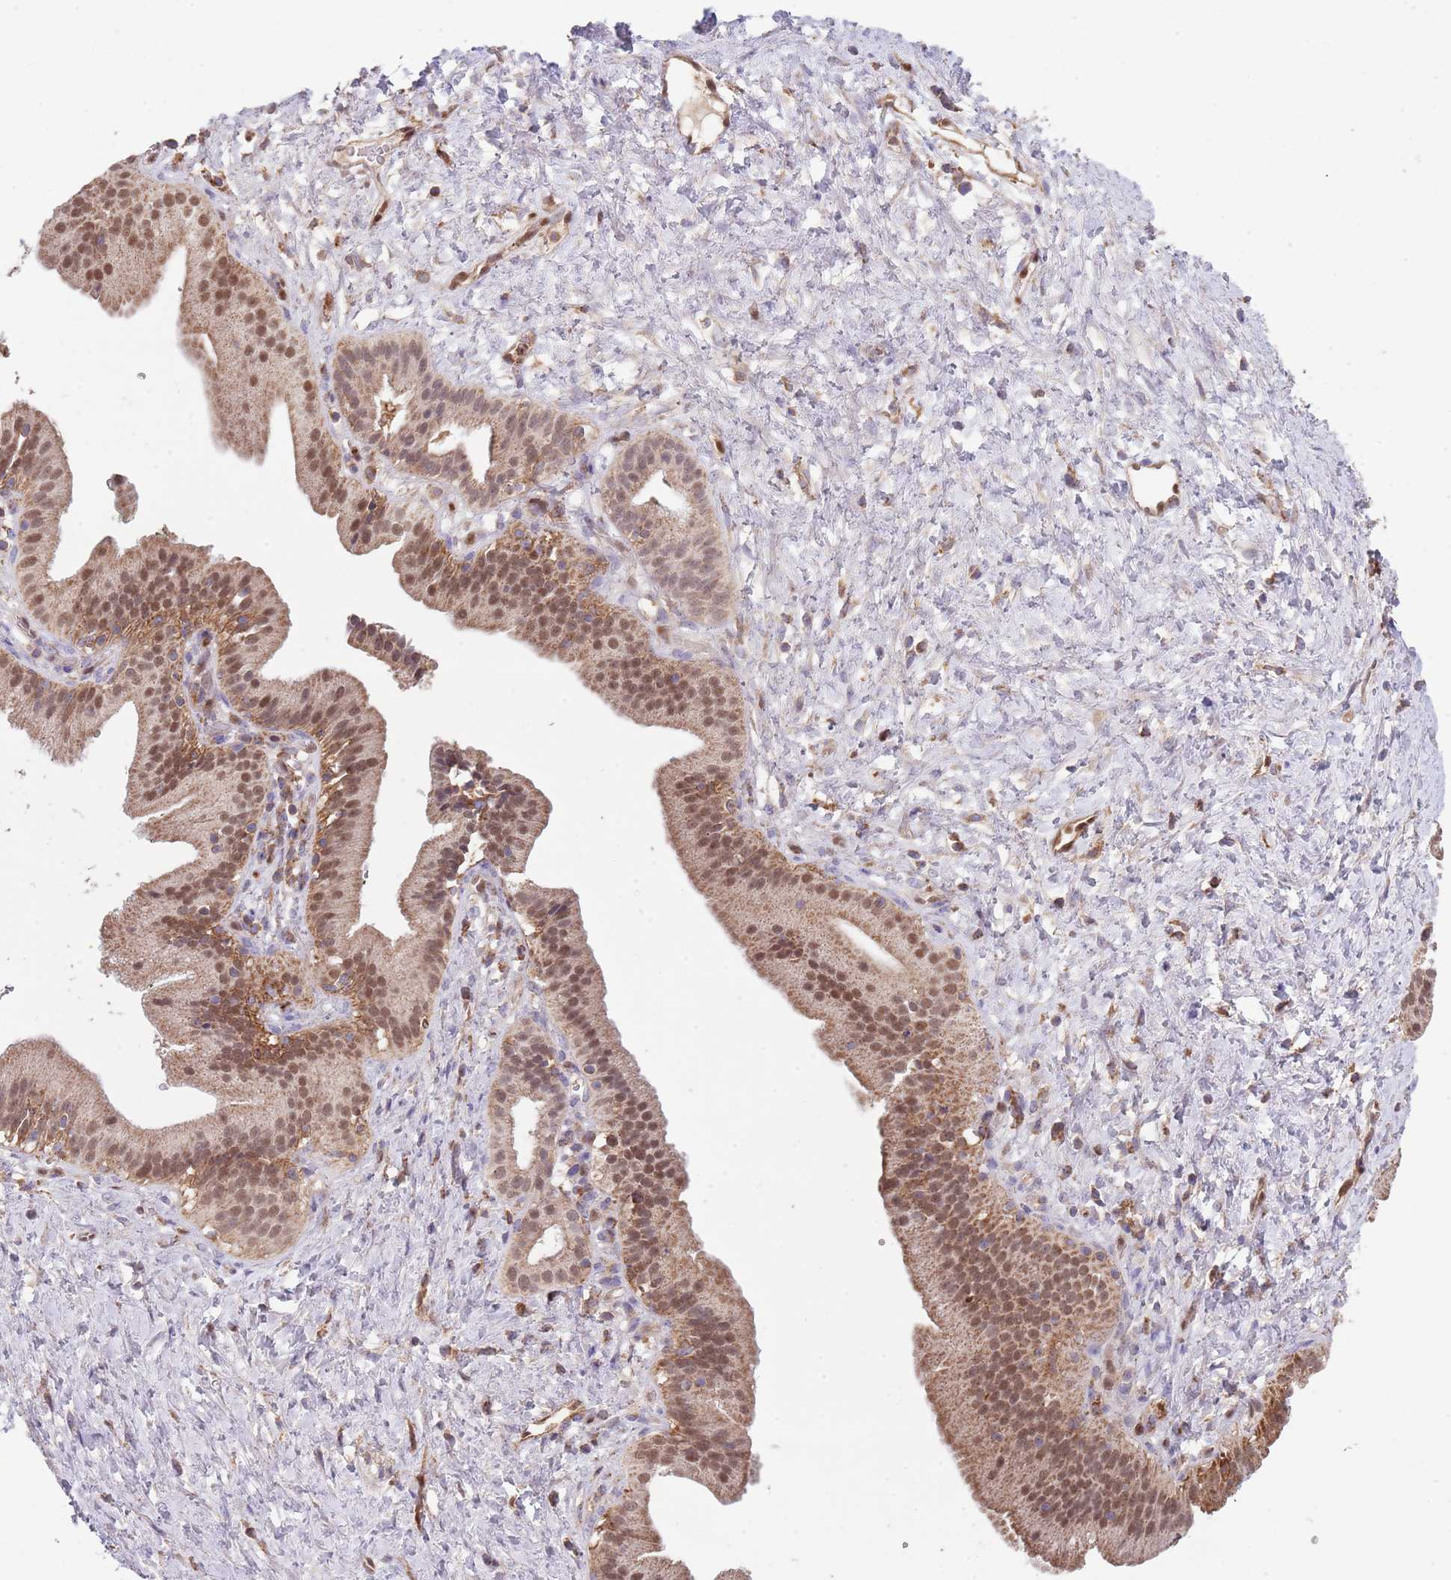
{"staining": {"intensity": "moderate", "quantity": ">75%", "location": "cytoplasmic/membranous,nuclear"}, "tissue": "pancreatic cancer", "cell_type": "Tumor cells", "image_type": "cancer", "snomed": [{"axis": "morphology", "description": "Adenocarcinoma, NOS"}, {"axis": "topography", "description": "Pancreas"}], "caption": "Adenocarcinoma (pancreatic) stained with a brown dye reveals moderate cytoplasmic/membranous and nuclear positive expression in about >75% of tumor cells.", "gene": "DDT", "patient": {"sex": "male", "age": 68}}